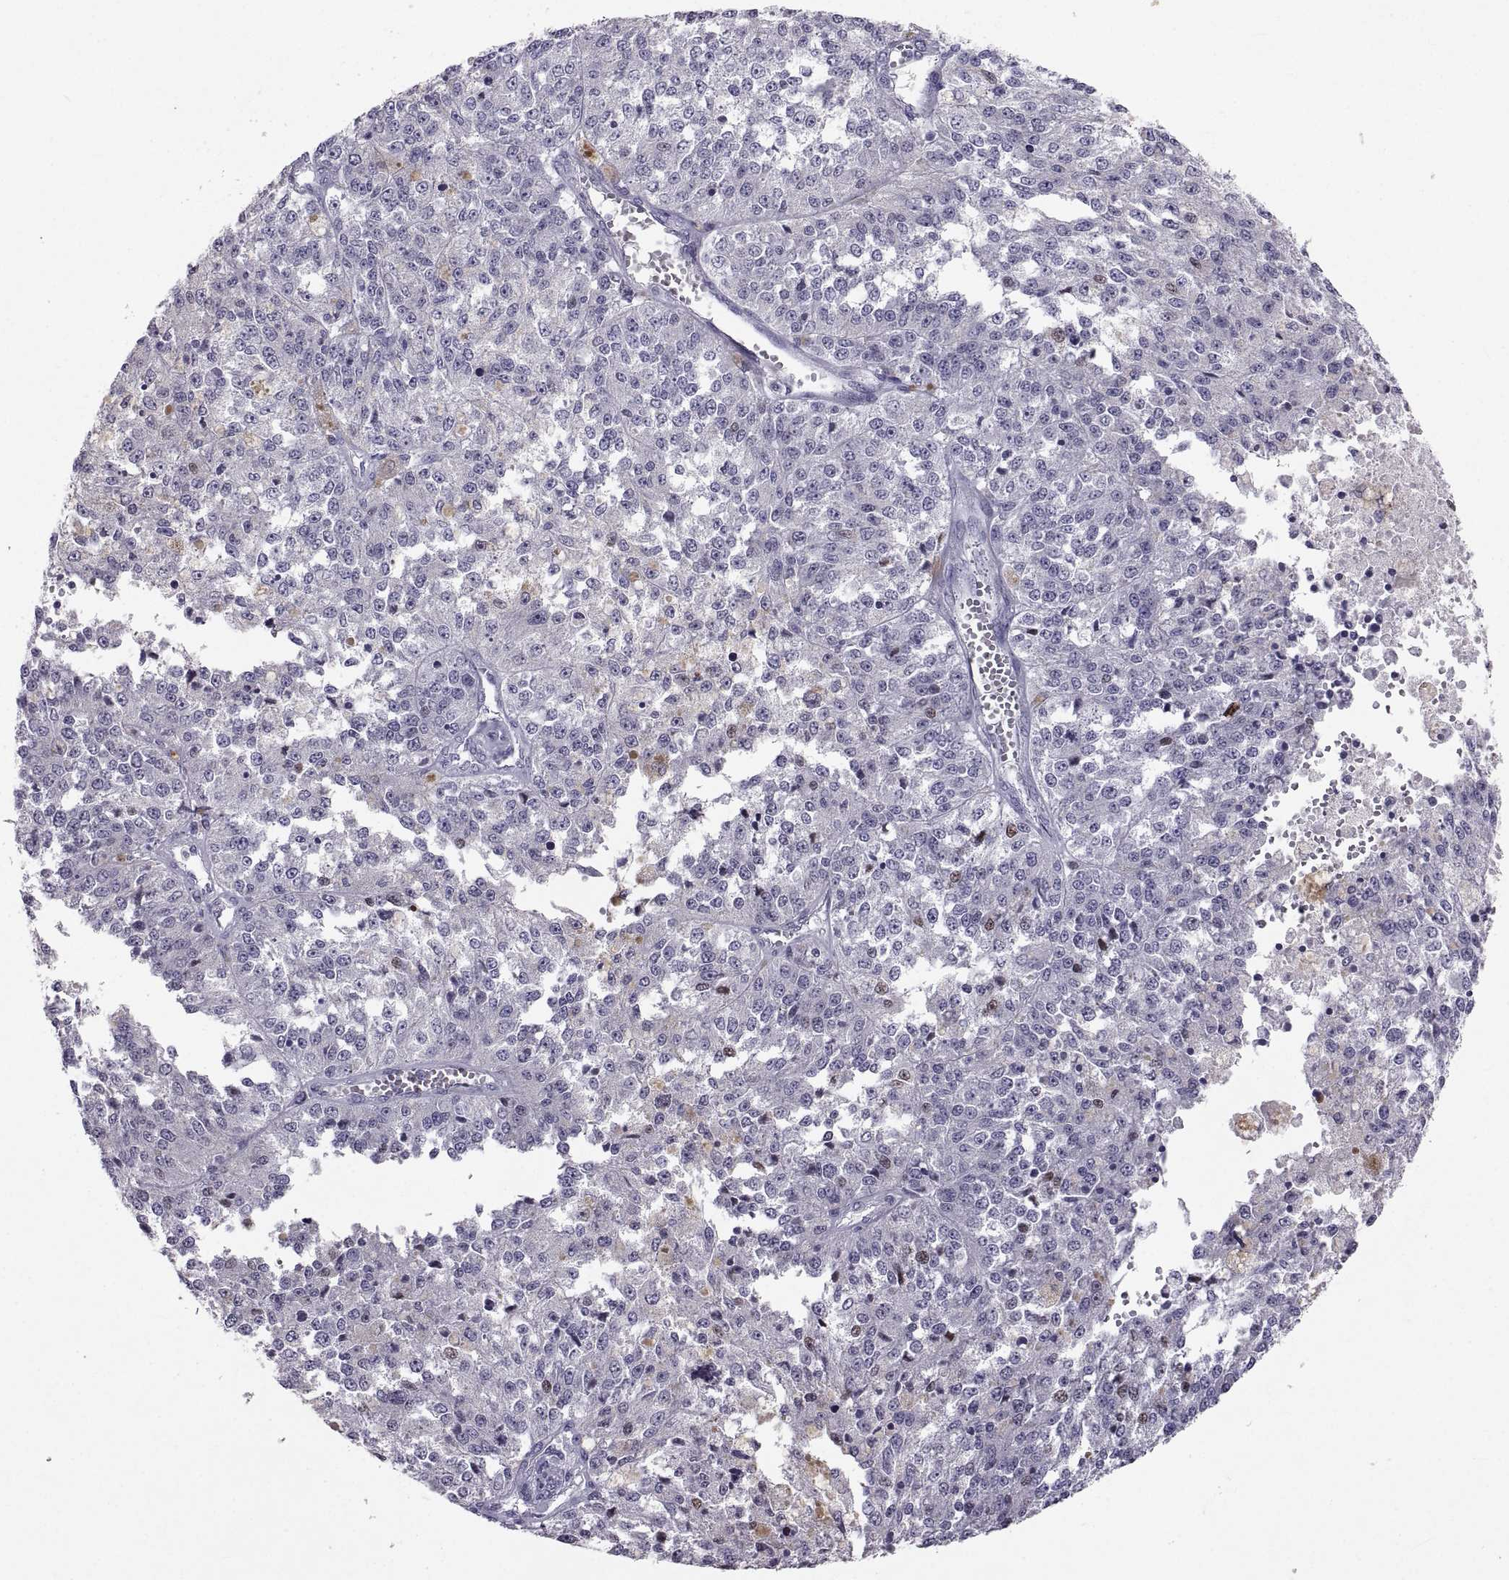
{"staining": {"intensity": "moderate", "quantity": "<25%", "location": "nuclear"}, "tissue": "melanoma", "cell_type": "Tumor cells", "image_type": "cancer", "snomed": [{"axis": "morphology", "description": "Malignant melanoma, Metastatic site"}, {"axis": "topography", "description": "Lymph node"}], "caption": "High-magnification brightfield microscopy of malignant melanoma (metastatic site) stained with DAB (brown) and counterstained with hematoxylin (blue). tumor cells exhibit moderate nuclear positivity is appreciated in about<25% of cells.", "gene": "SOX21", "patient": {"sex": "female", "age": 64}}